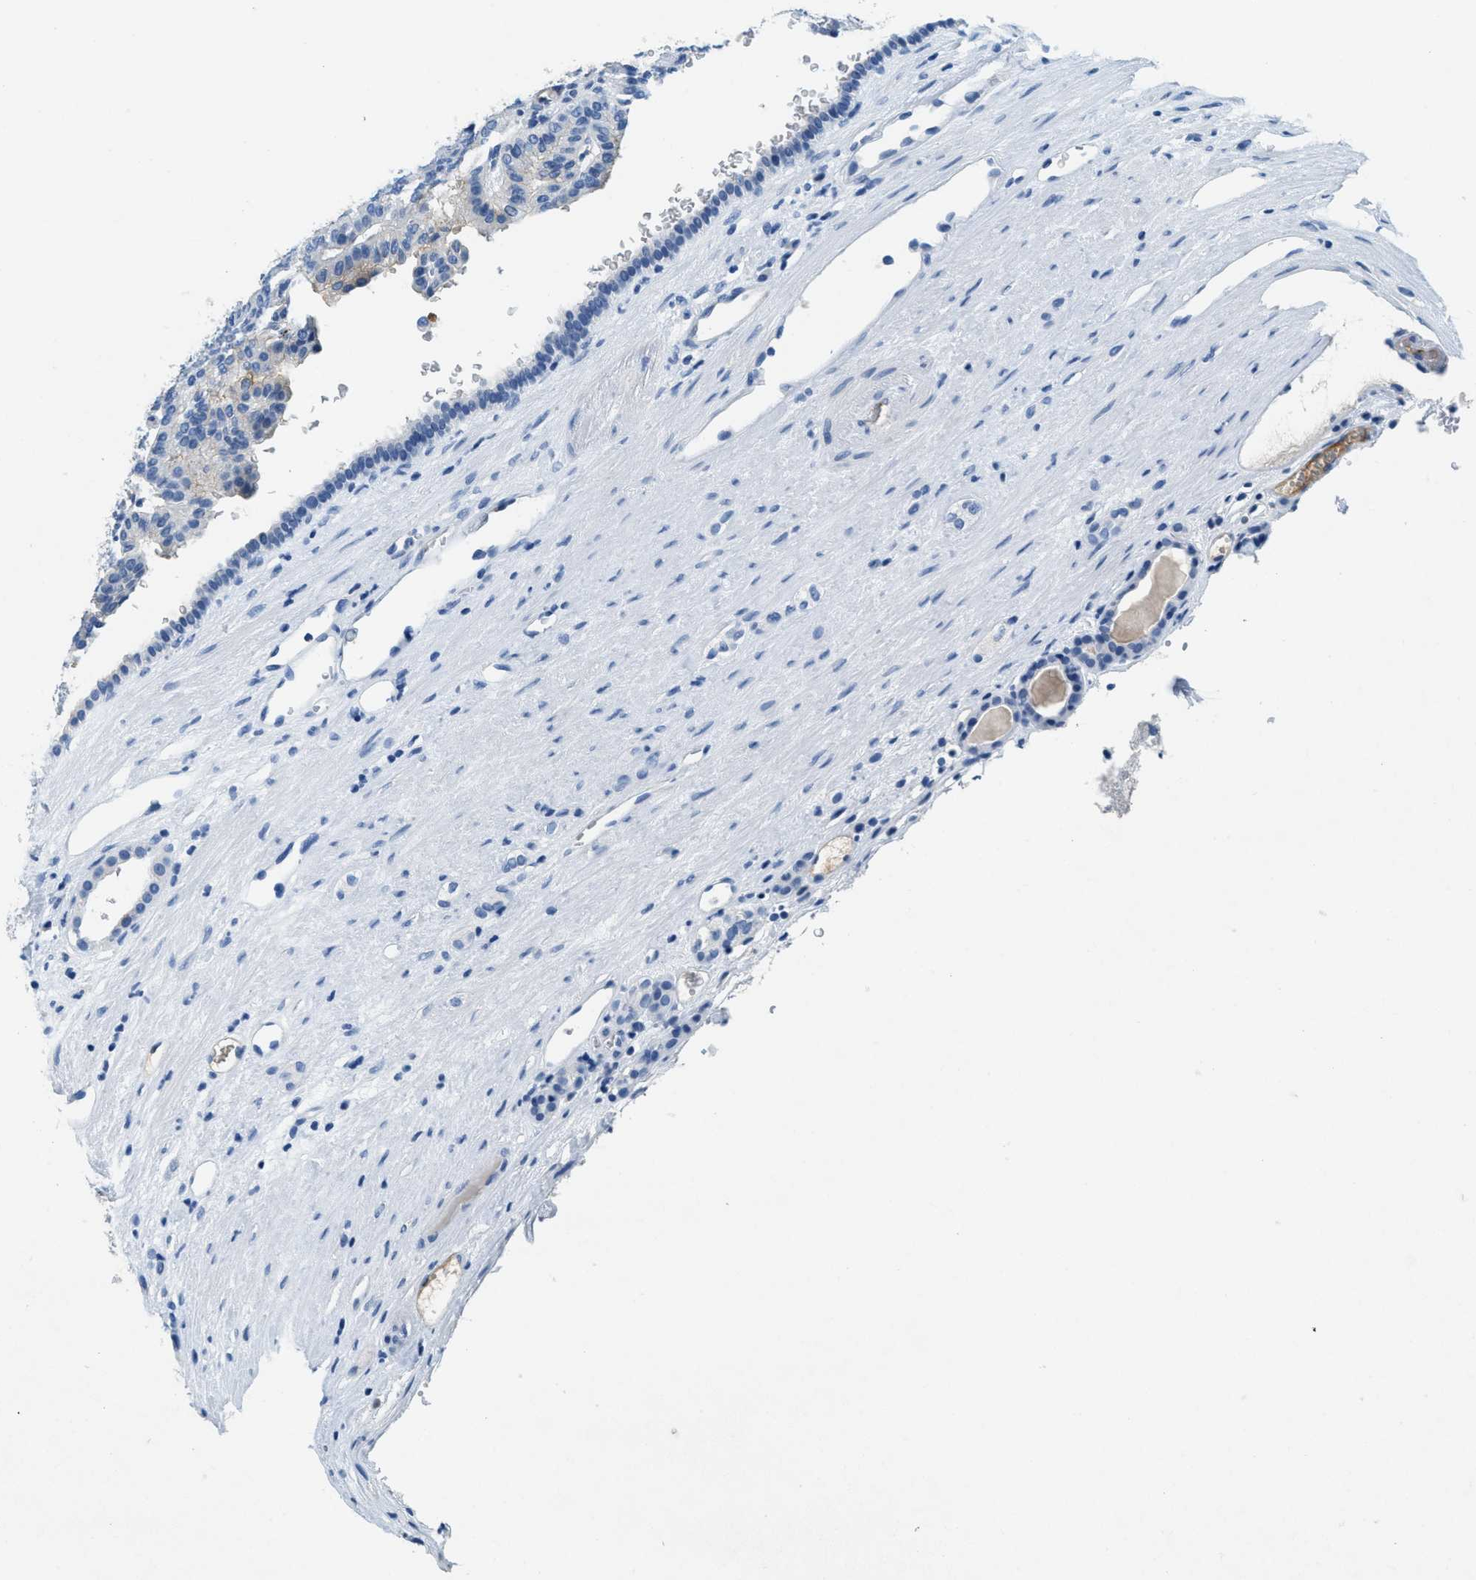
{"staining": {"intensity": "negative", "quantity": "none", "location": "none"}, "tissue": "renal cancer", "cell_type": "Tumor cells", "image_type": "cancer", "snomed": [{"axis": "morphology", "description": "Adenocarcinoma, NOS"}, {"axis": "topography", "description": "Kidney"}], "caption": "Tumor cells show no significant protein expression in renal cancer (adenocarcinoma).", "gene": "A2M", "patient": {"sex": "male", "age": 61}}